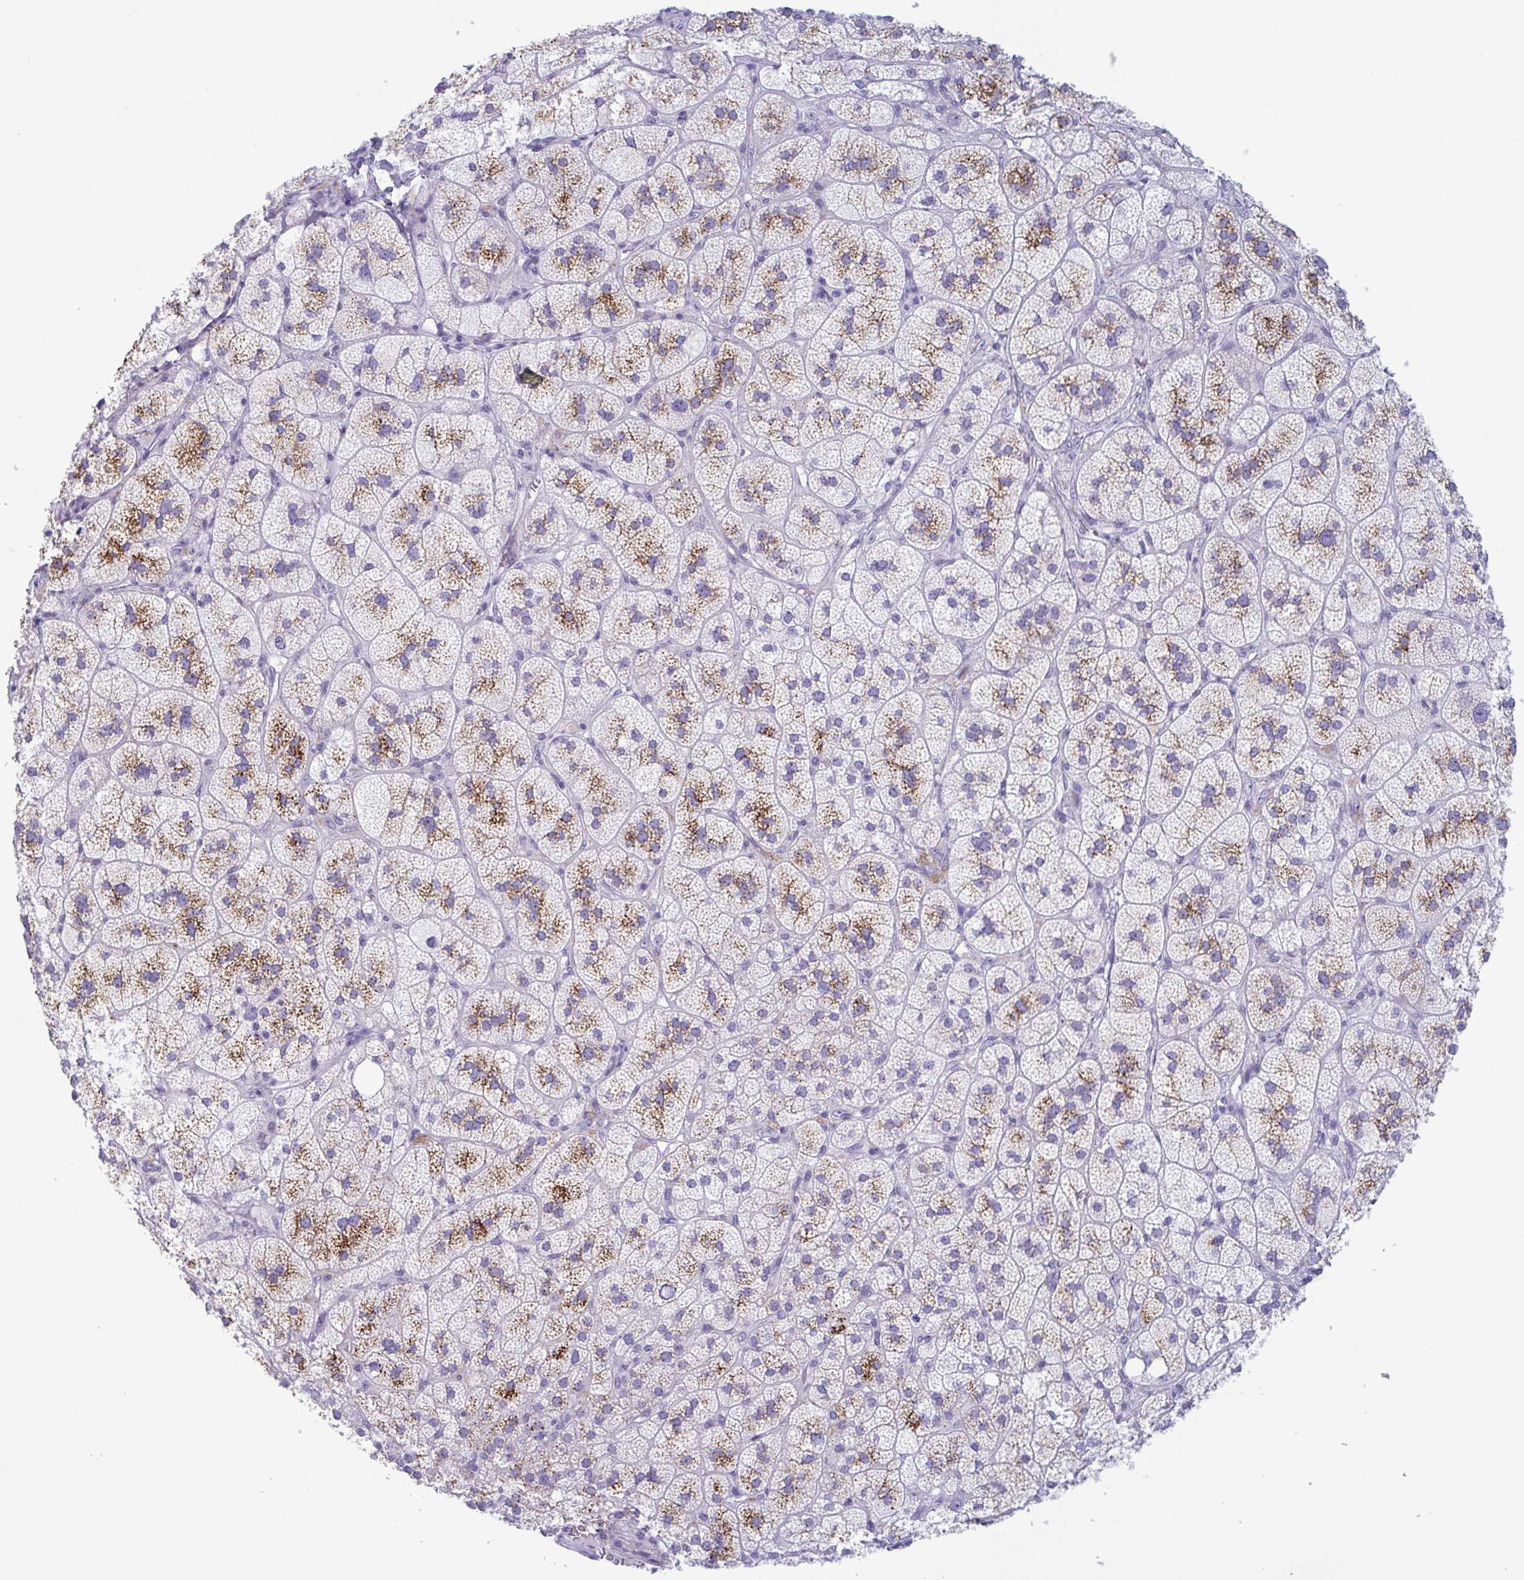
{"staining": {"intensity": "moderate", "quantity": "25%-75%", "location": "cytoplasmic/membranous"}, "tissue": "adrenal gland", "cell_type": "Glandular cells", "image_type": "normal", "snomed": [{"axis": "morphology", "description": "Normal tissue, NOS"}, {"axis": "topography", "description": "Adrenal gland"}], "caption": "Immunohistochemistry (IHC) photomicrograph of unremarkable human adrenal gland stained for a protein (brown), which reveals medium levels of moderate cytoplasmic/membranous positivity in about 25%-75% of glandular cells.", "gene": "NAA30", "patient": {"sex": "female", "age": 60}}